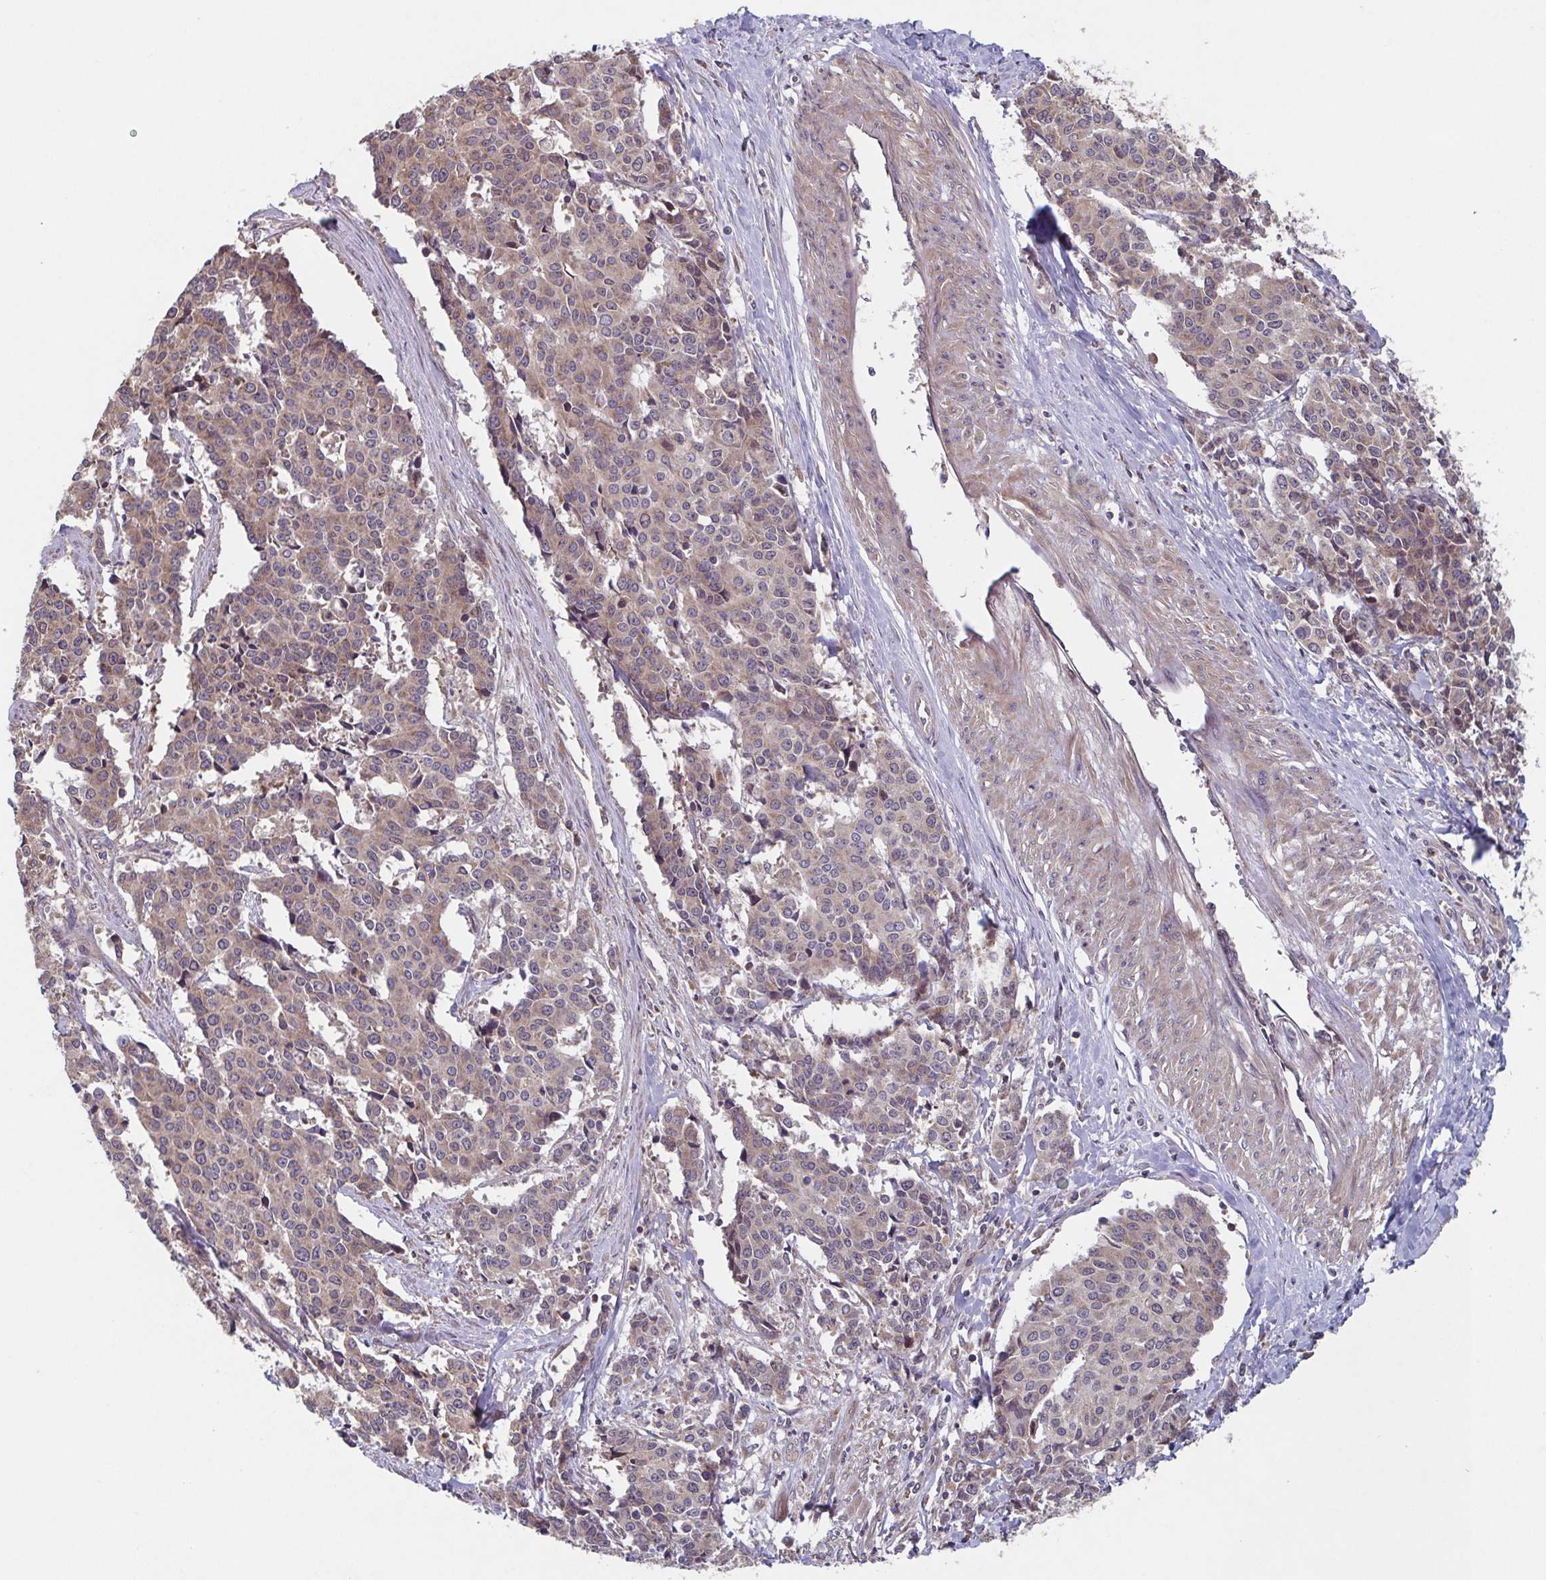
{"staining": {"intensity": "weak", "quantity": ">75%", "location": "cytoplasmic/membranous"}, "tissue": "cervical cancer", "cell_type": "Tumor cells", "image_type": "cancer", "snomed": [{"axis": "morphology", "description": "Squamous cell carcinoma, NOS"}, {"axis": "topography", "description": "Cervix"}], "caption": "Tumor cells show weak cytoplasmic/membranous positivity in about >75% of cells in cervical cancer (squamous cell carcinoma).", "gene": "COPB1", "patient": {"sex": "female", "age": 28}}